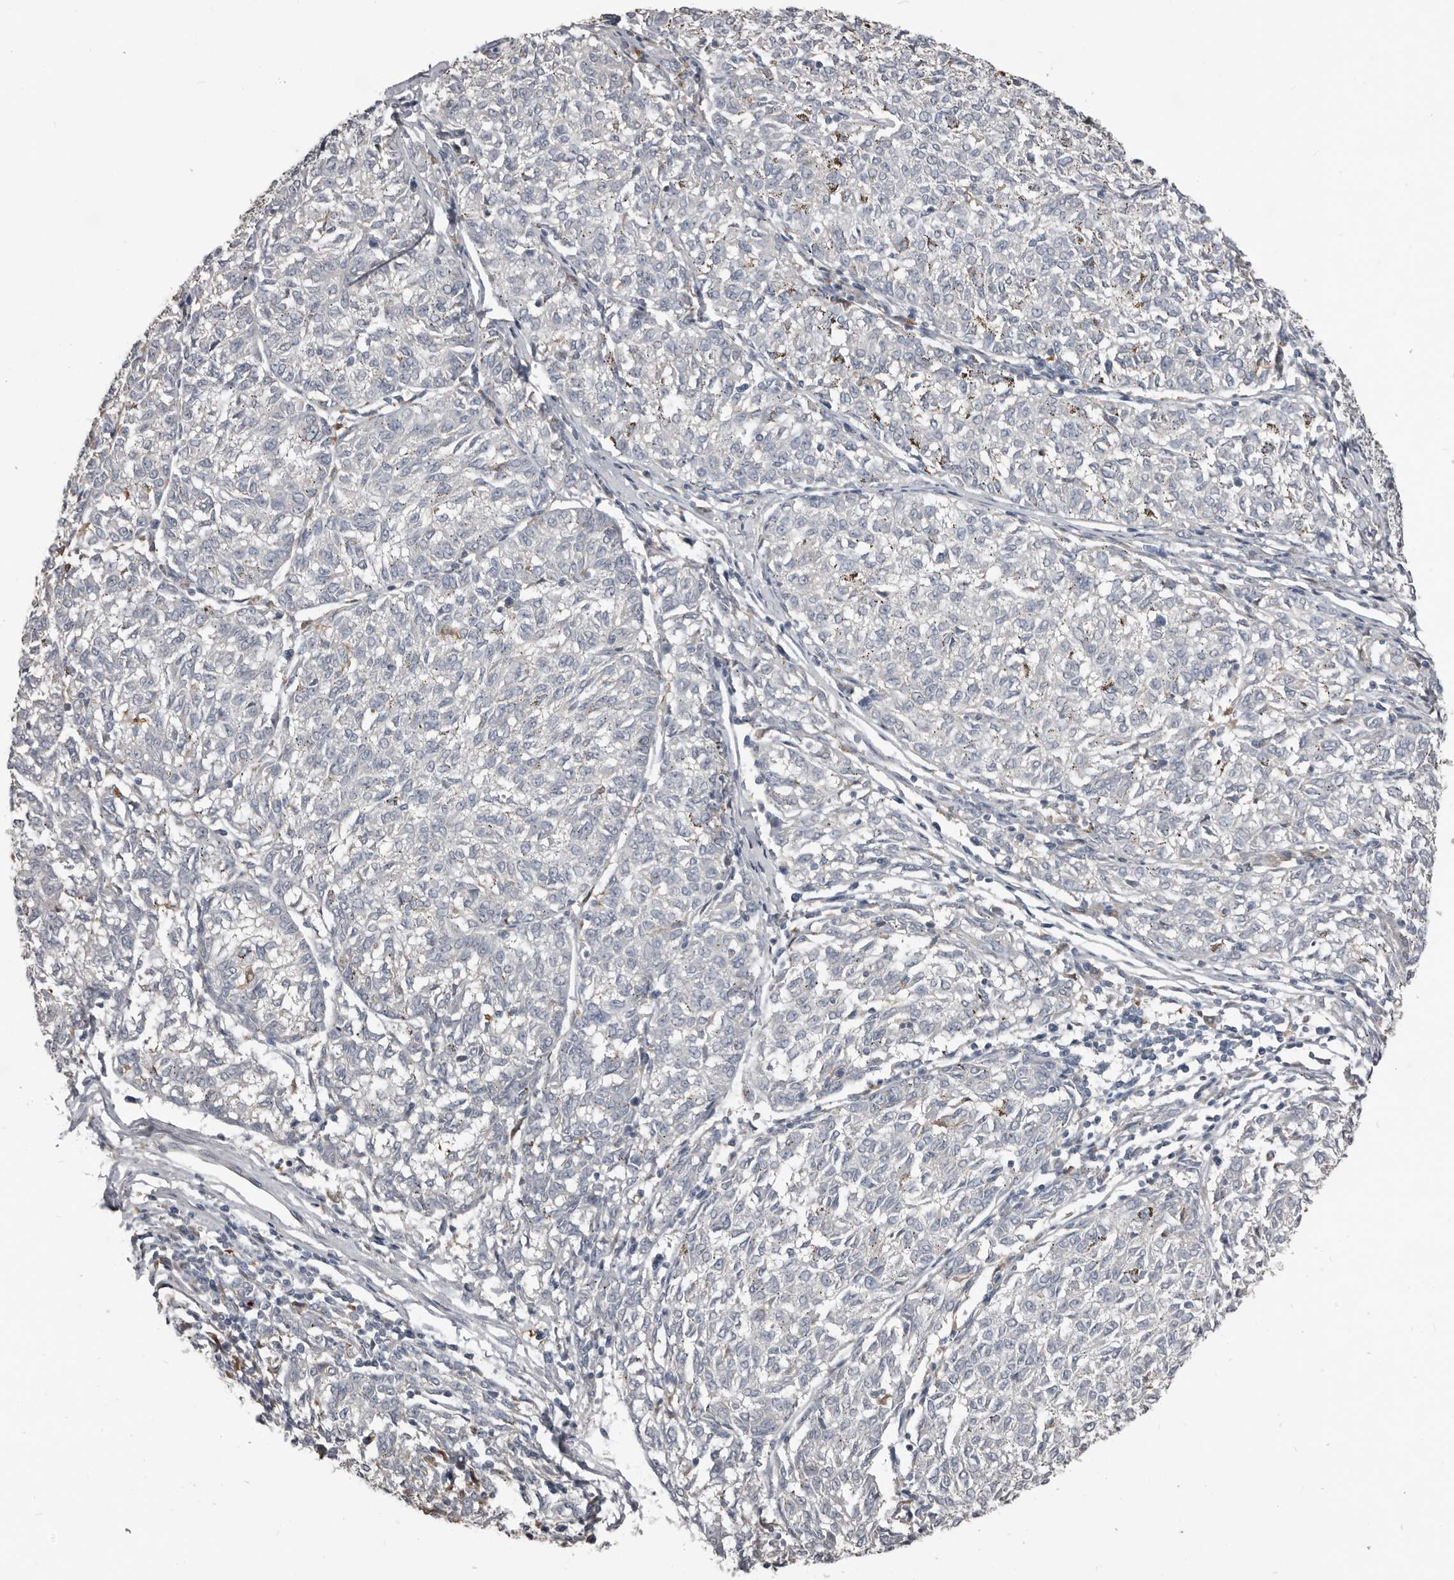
{"staining": {"intensity": "negative", "quantity": "none", "location": "none"}, "tissue": "melanoma", "cell_type": "Tumor cells", "image_type": "cancer", "snomed": [{"axis": "morphology", "description": "Malignant melanoma, NOS"}, {"axis": "topography", "description": "Skin"}], "caption": "DAB (3,3'-diaminobenzidine) immunohistochemical staining of human melanoma displays no significant expression in tumor cells.", "gene": "KCNJ8", "patient": {"sex": "female", "age": 72}}